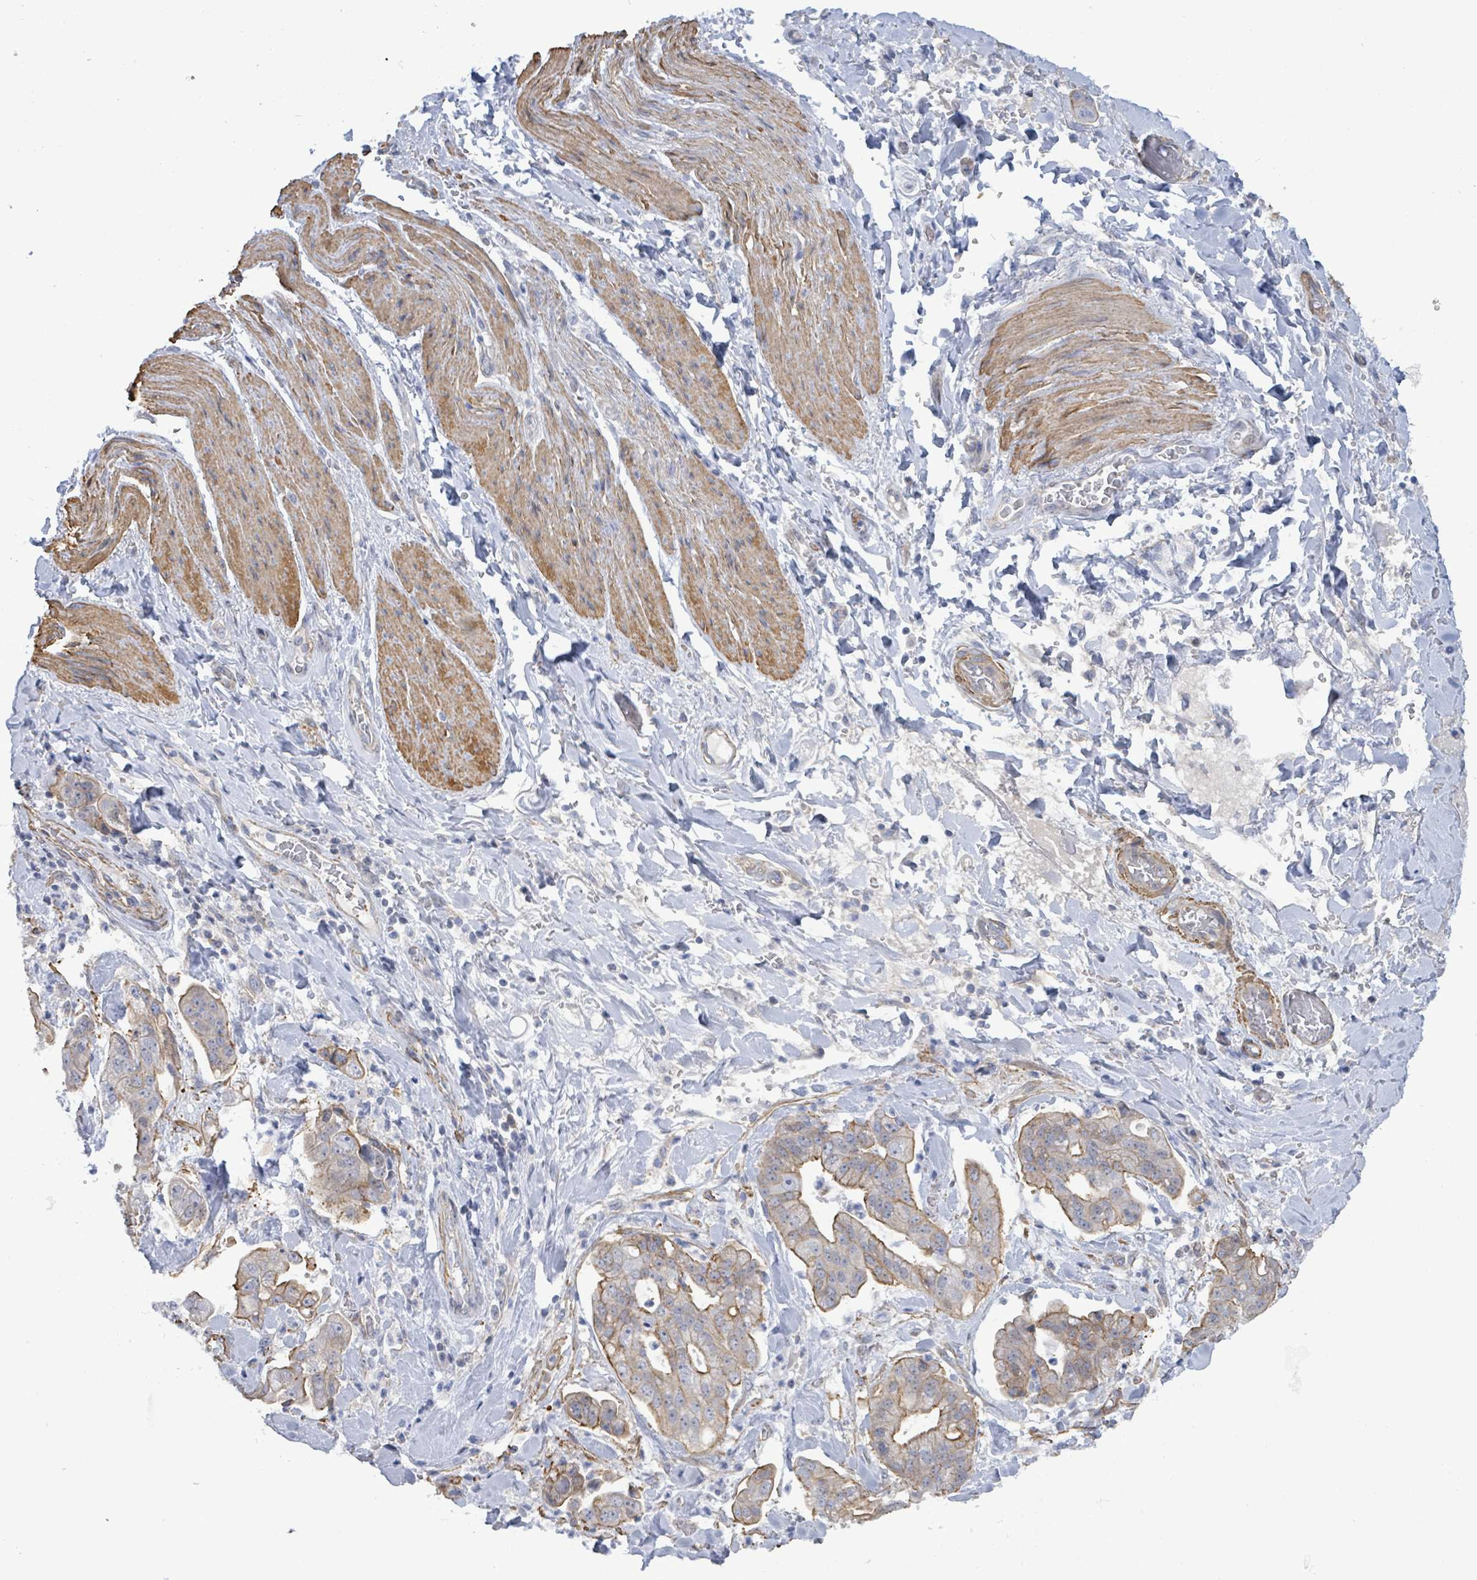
{"staining": {"intensity": "moderate", "quantity": "25%-75%", "location": "cytoplasmic/membranous"}, "tissue": "stomach cancer", "cell_type": "Tumor cells", "image_type": "cancer", "snomed": [{"axis": "morphology", "description": "Adenocarcinoma, NOS"}, {"axis": "topography", "description": "Stomach"}], "caption": "Immunohistochemical staining of human stomach adenocarcinoma shows moderate cytoplasmic/membranous protein staining in about 25%-75% of tumor cells.", "gene": "DMRTC1B", "patient": {"sex": "male", "age": 62}}